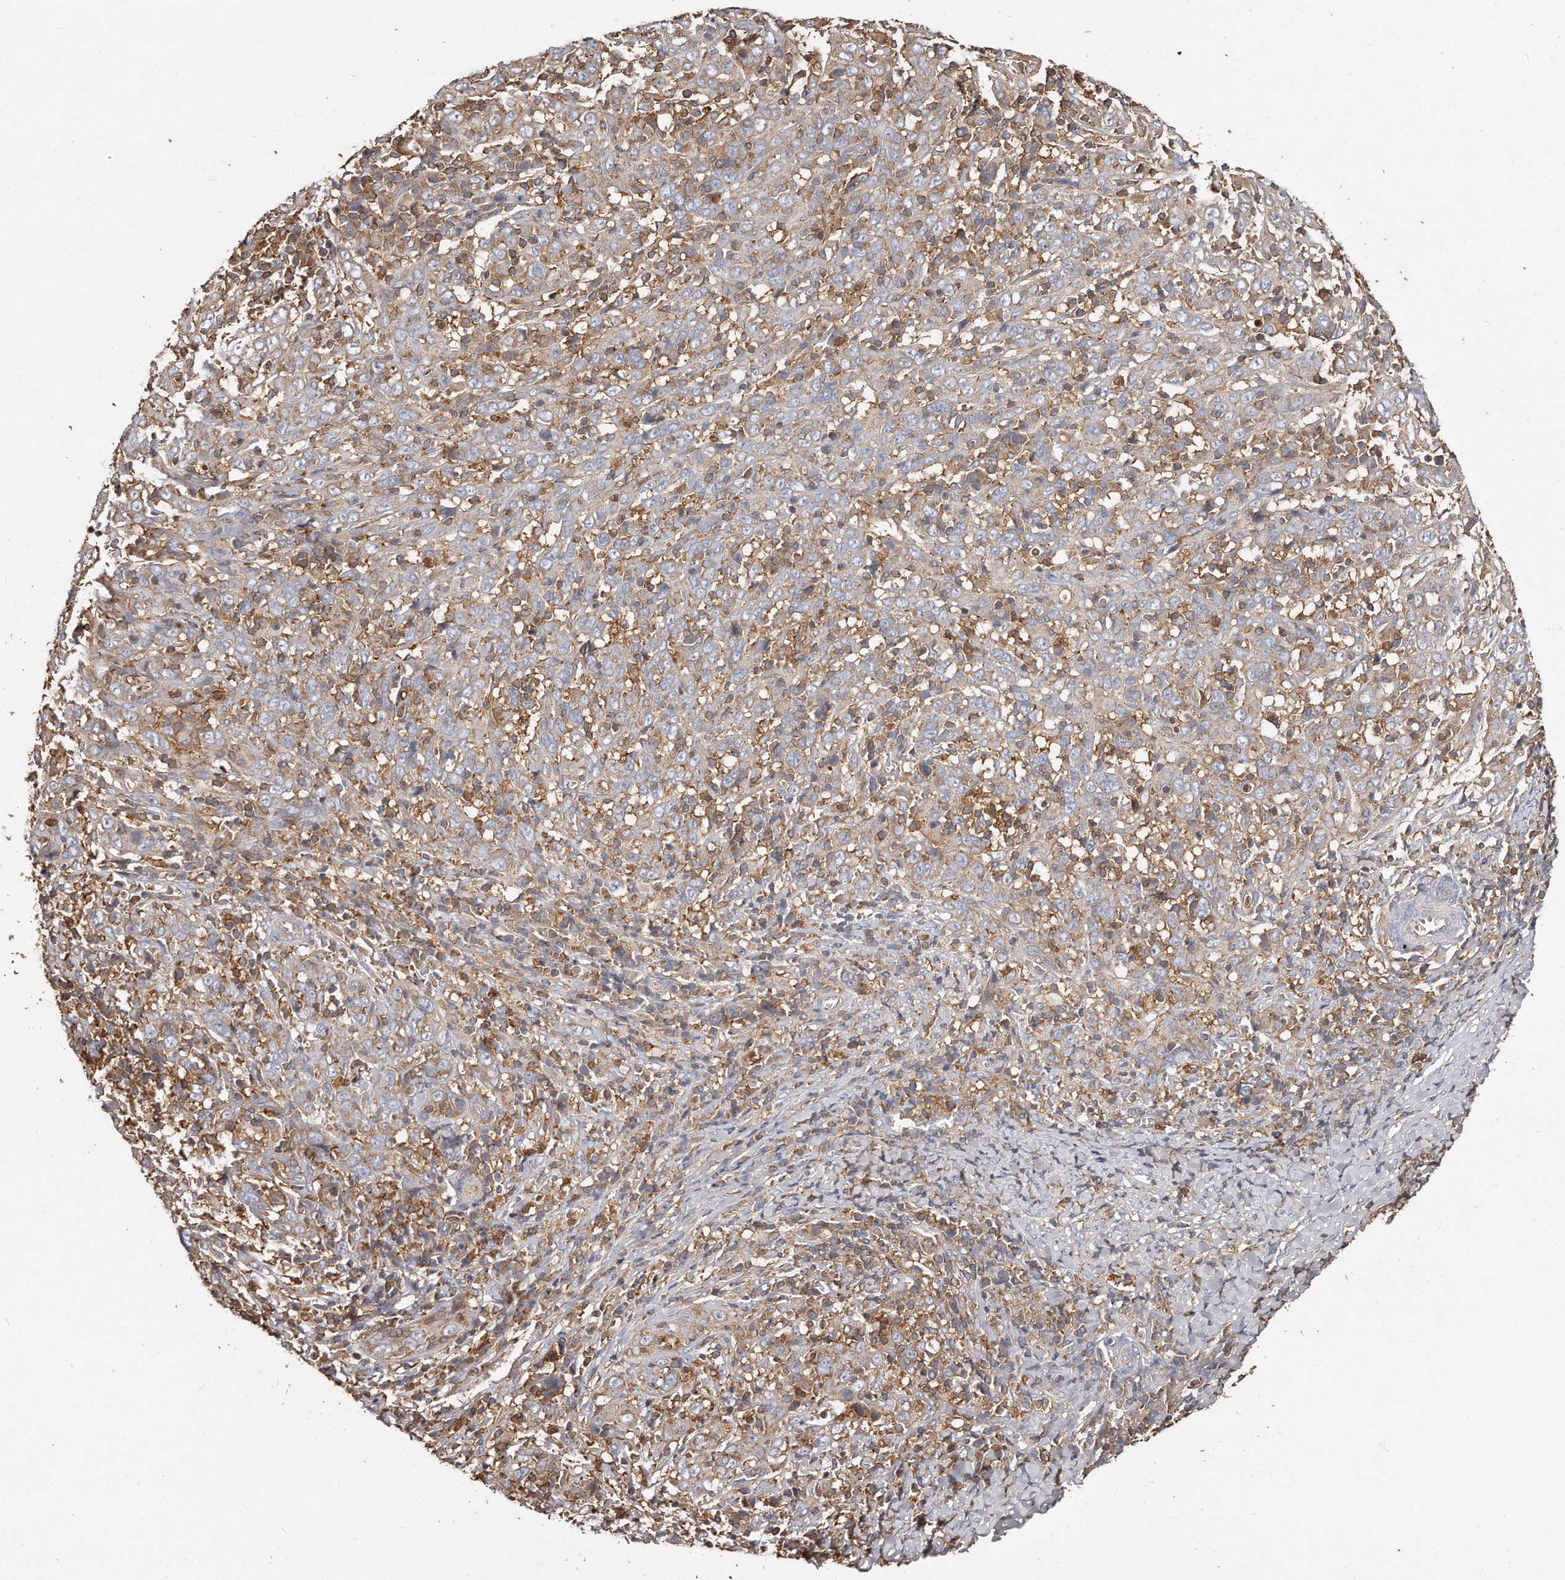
{"staining": {"intensity": "negative", "quantity": "none", "location": "none"}, "tissue": "cervical cancer", "cell_type": "Tumor cells", "image_type": "cancer", "snomed": [{"axis": "morphology", "description": "Squamous cell carcinoma, NOS"}, {"axis": "topography", "description": "Cervix"}], "caption": "Cervical squamous cell carcinoma stained for a protein using immunohistochemistry (IHC) demonstrates no expression tumor cells.", "gene": "CAP1", "patient": {"sex": "female", "age": 46}}